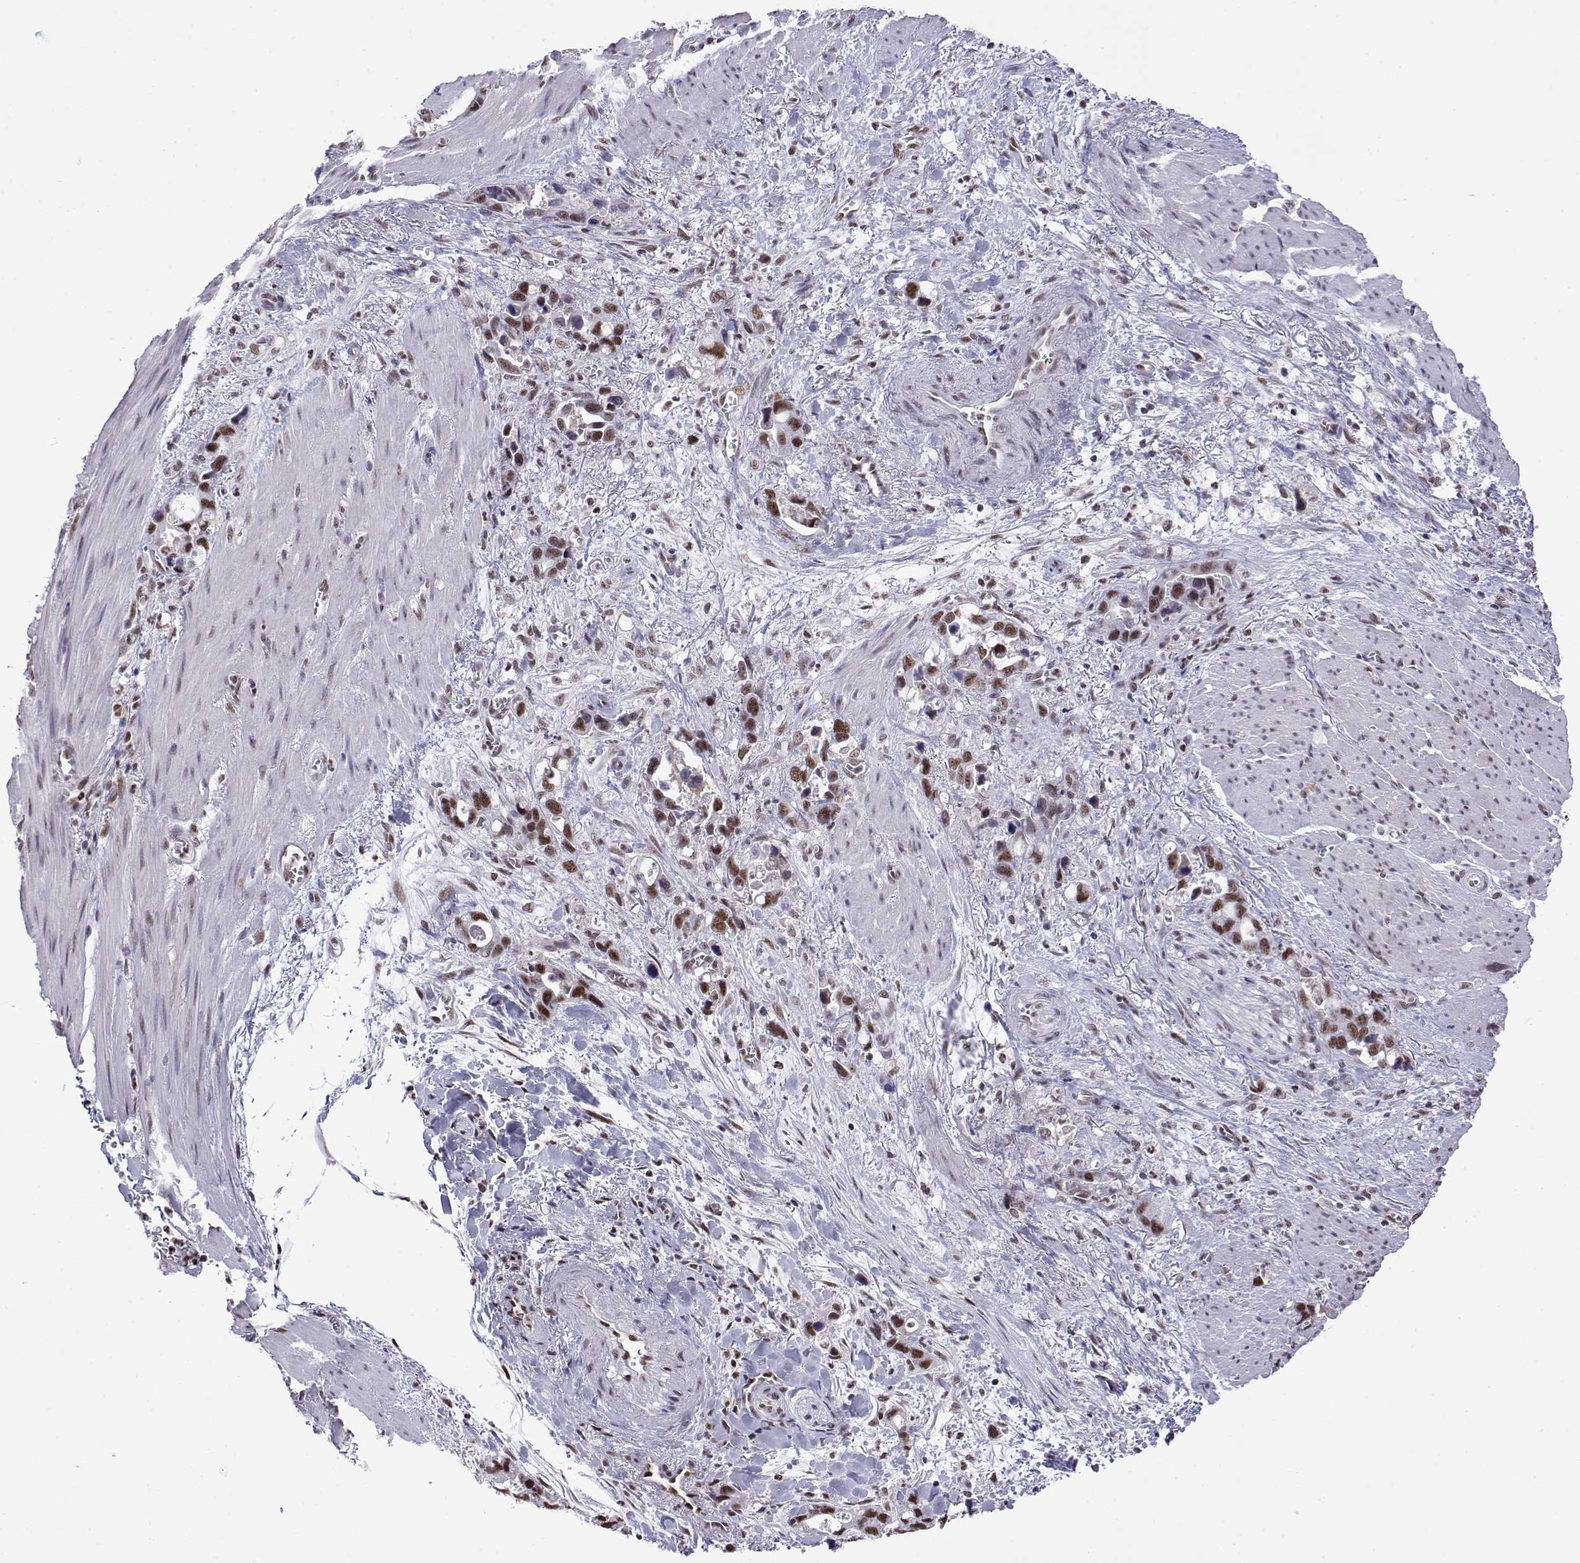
{"staining": {"intensity": "moderate", "quantity": ">75%", "location": "nuclear"}, "tissue": "stomach cancer", "cell_type": "Tumor cells", "image_type": "cancer", "snomed": [{"axis": "morphology", "description": "Normal tissue, NOS"}, {"axis": "morphology", "description": "Adenocarcinoma, NOS"}, {"axis": "topography", "description": "Esophagus"}, {"axis": "topography", "description": "Stomach, upper"}], "caption": "Immunohistochemistry (DAB) staining of stomach cancer (adenocarcinoma) demonstrates moderate nuclear protein staining in approximately >75% of tumor cells.", "gene": "POLDIP3", "patient": {"sex": "male", "age": 74}}